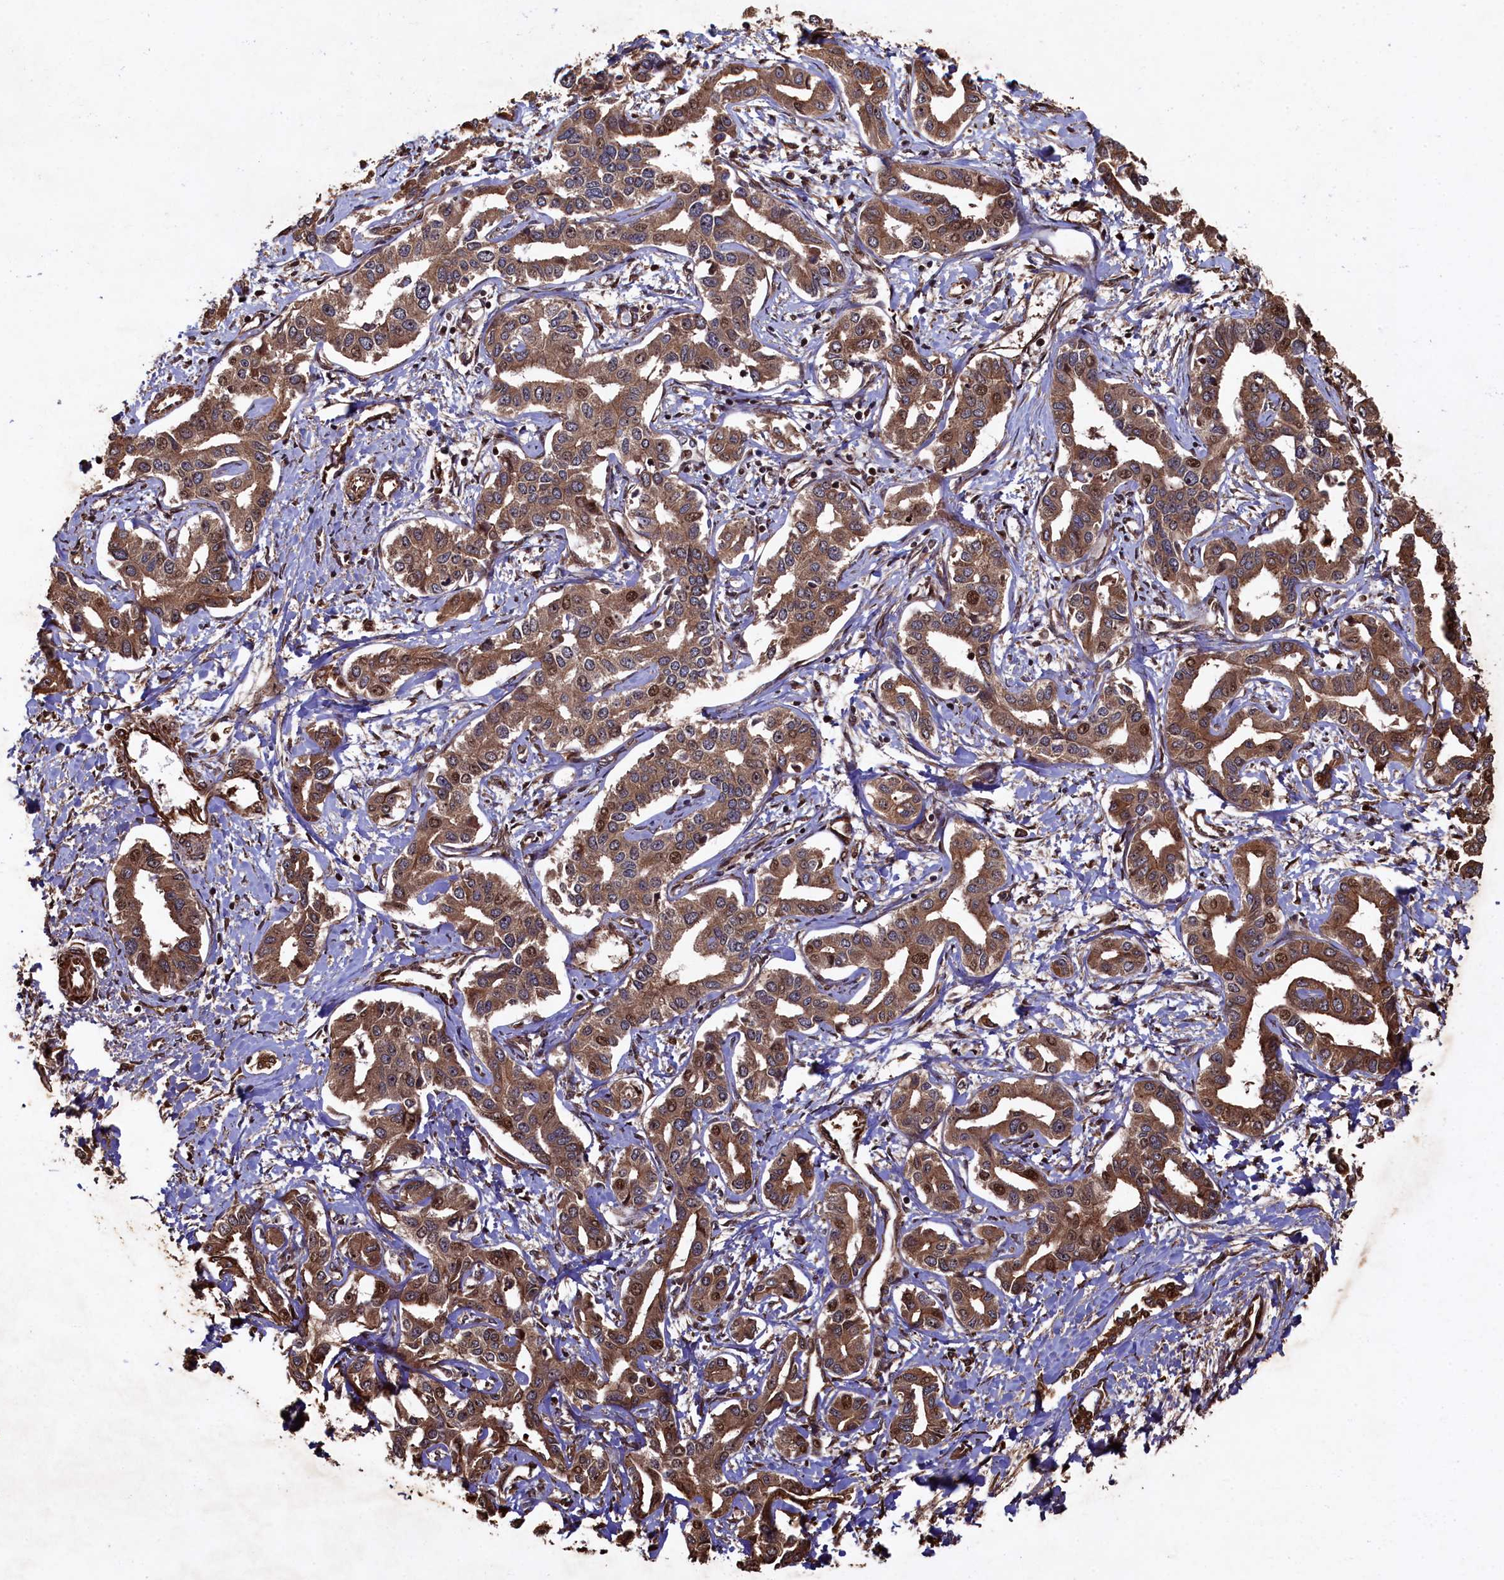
{"staining": {"intensity": "moderate", "quantity": ">75%", "location": "cytoplasmic/membranous,nuclear"}, "tissue": "liver cancer", "cell_type": "Tumor cells", "image_type": "cancer", "snomed": [{"axis": "morphology", "description": "Cholangiocarcinoma"}, {"axis": "topography", "description": "Liver"}], "caption": "Liver cancer (cholangiocarcinoma) was stained to show a protein in brown. There is medium levels of moderate cytoplasmic/membranous and nuclear expression in approximately >75% of tumor cells.", "gene": "PIGN", "patient": {"sex": "male", "age": 59}}